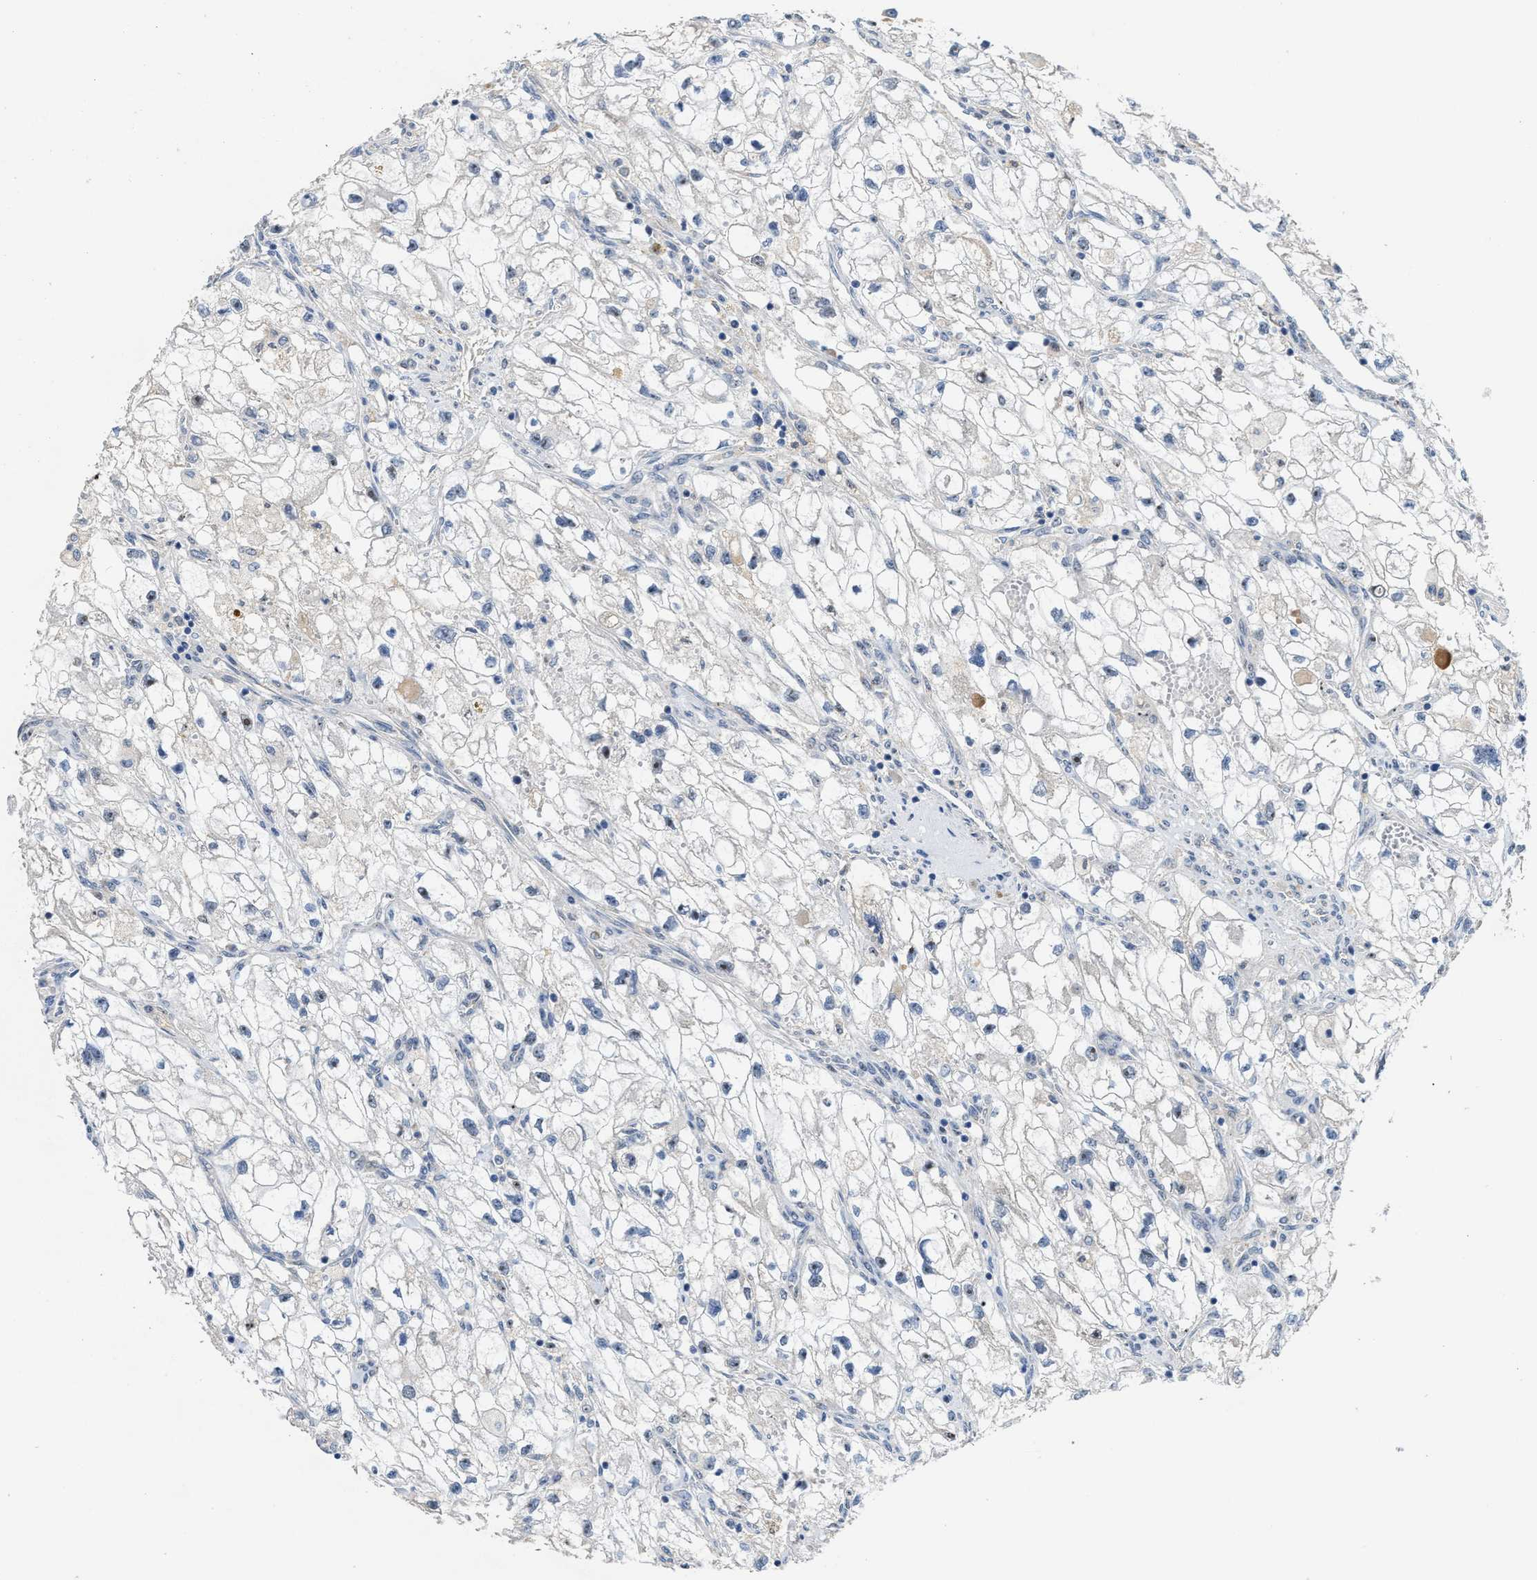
{"staining": {"intensity": "weak", "quantity": "<25%", "location": "nuclear"}, "tissue": "renal cancer", "cell_type": "Tumor cells", "image_type": "cancer", "snomed": [{"axis": "morphology", "description": "Adenocarcinoma, NOS"}, {"axis": "topography", "description": "Kidney"}], "caption": "Tumor cells are negative for protein expression in human renal cancer (adenocarcinoma).", "gene": "ZNF783", "patient": {"sex": "female", "age": 70}}